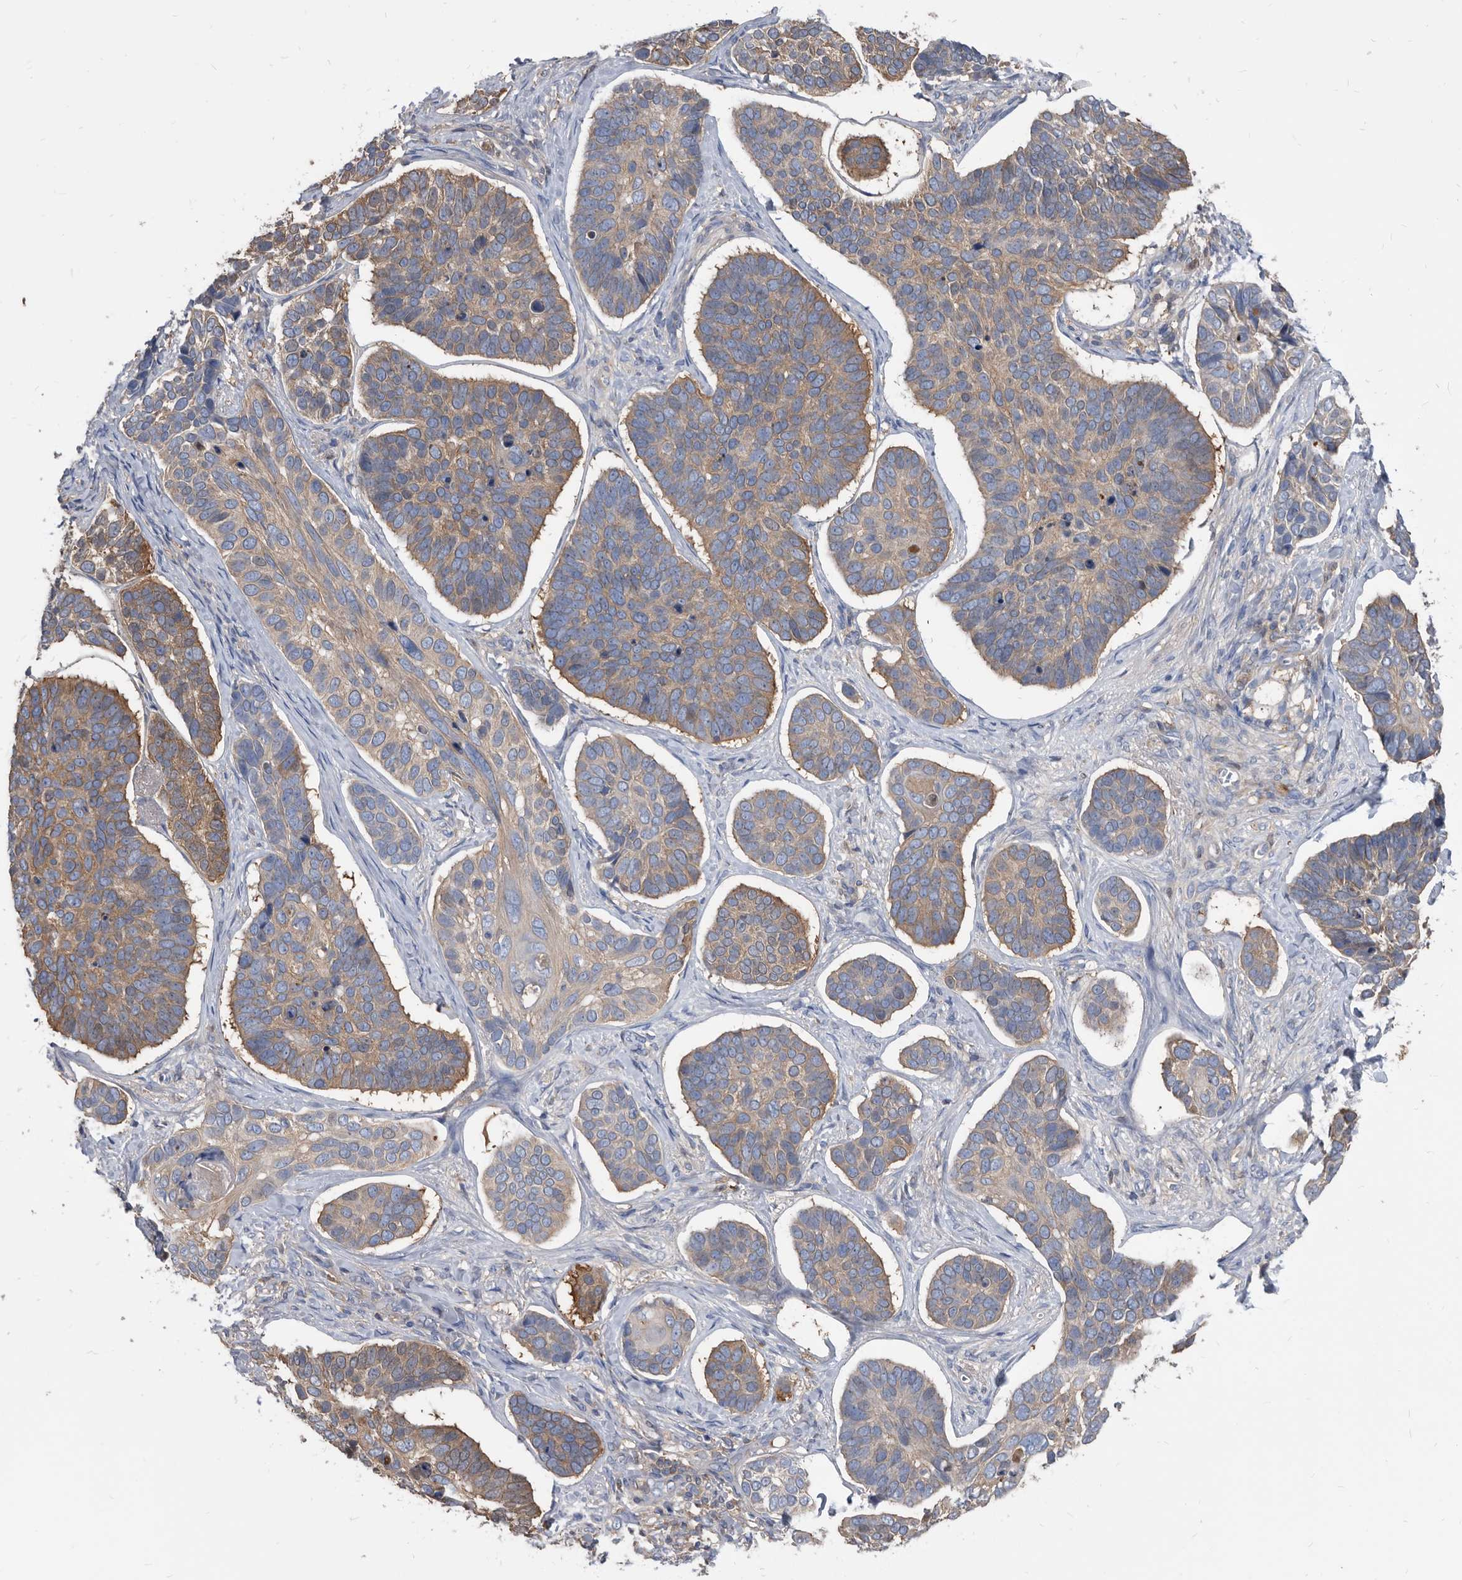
{"staining": {"intensity": "moderate", "quantity": "25%-75%", "location": "cytoplasmic/membranous"}, "tissue": "skin cancer", "cell_type": "Tumor cells", "image_type": "cancer", "snomed": [{"axis": "morphology", "description": "Basal cell carcinoma"}, {"axis": "topography", "description": "Skin"}], "caption": "The immunohistochemical stain shows moderate cytoplasmic/membranous expression in tumor cells of skin cancer tissue.", "gene": "APEH", "patient": {"sex": "male", "age": 62}}